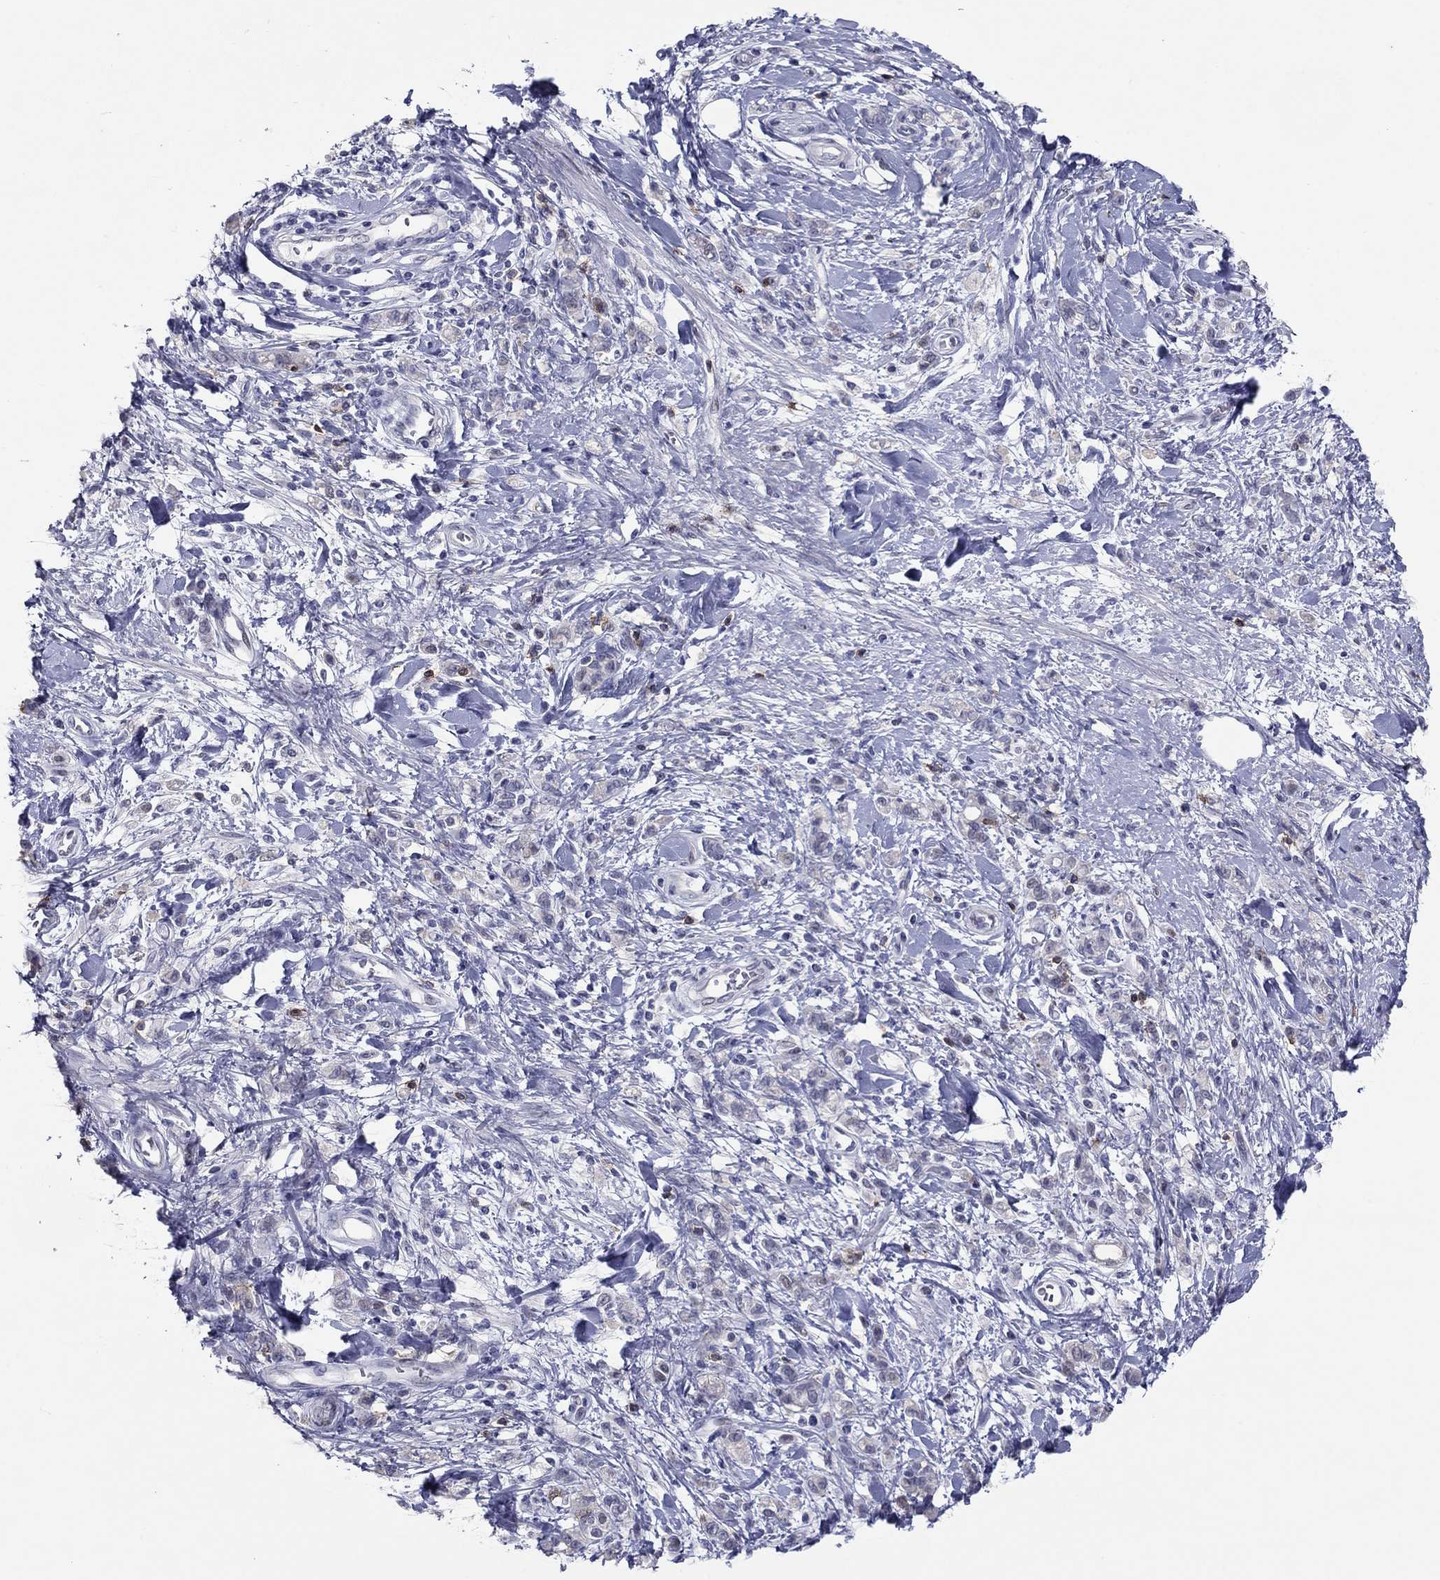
{"staining": {"intensity": "negative", "quantity": "none", "location": "none"}, "tissue": "stomach cancer", "cell_type": "Tumor cells", "image_type": "cancer", "snomed": [{"axis": "morphology", "description": "Adenocarcinoma, NOS"}, {"axis": "topography", "description": "Stomach"}], "caption": "Tumor cells show no significant expression in stomach adenocarcinoma.", "gene": "ITGAE", "patient": {"sex": "male", "age": 77}}